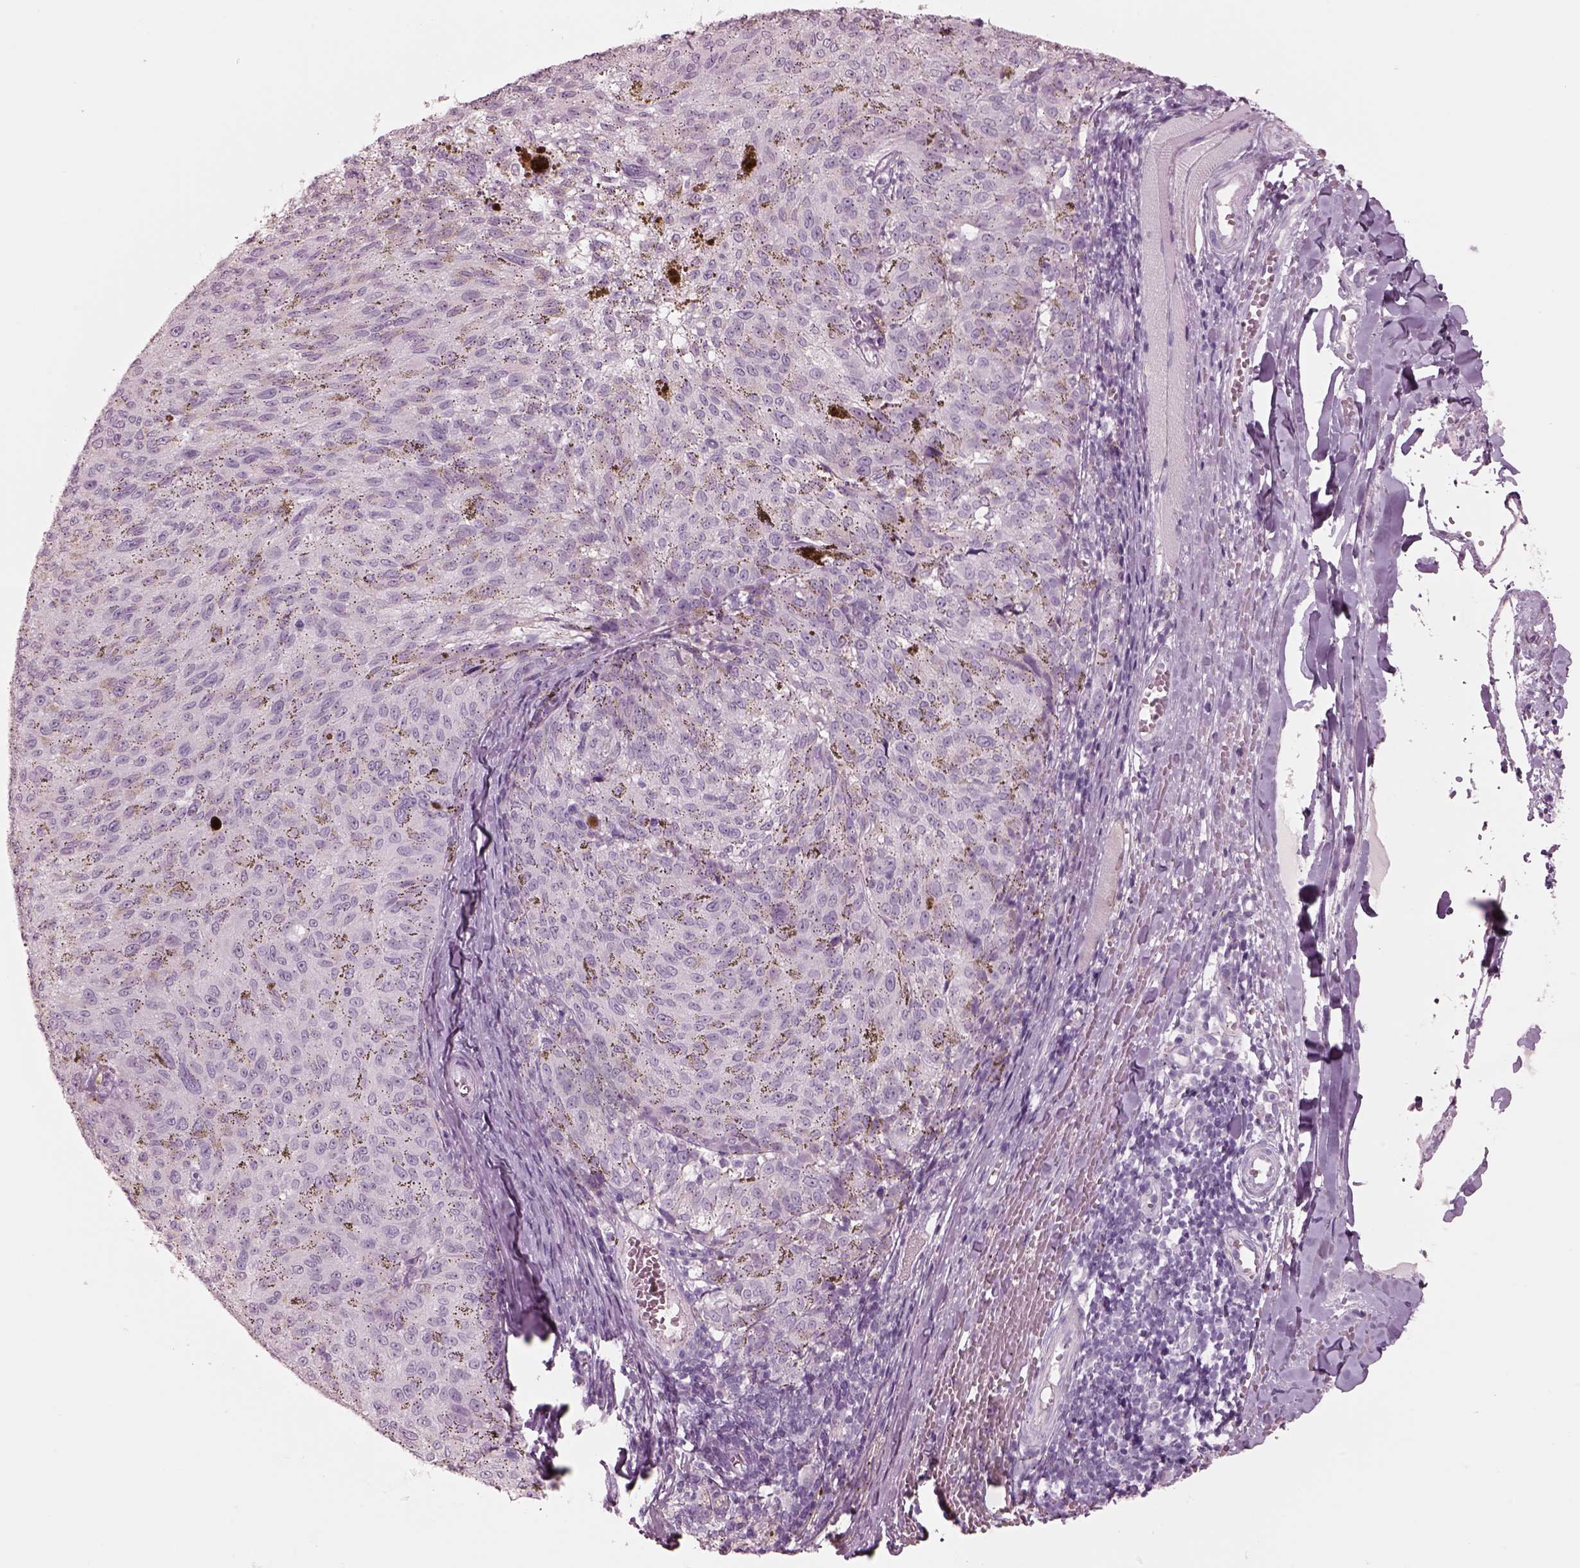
{"staining": {"intensity": "negative", "quantity": "none", "location": "none"}, "tissue": "melanoma", "cell_type": "Tumor cells", "image_type": "cancer", "snomed": [{"axis": "morphology", "description": "Malignant melanoma, NOS"}, {"axis": "topography", "description": "Skin"}], "caption": "Human melanoma stained for a protein using immunohistochemistry displays no positivity in tumor cells.", "gene": "KRTAP24-1", "patient": {"sex": "female", "age": 72}}